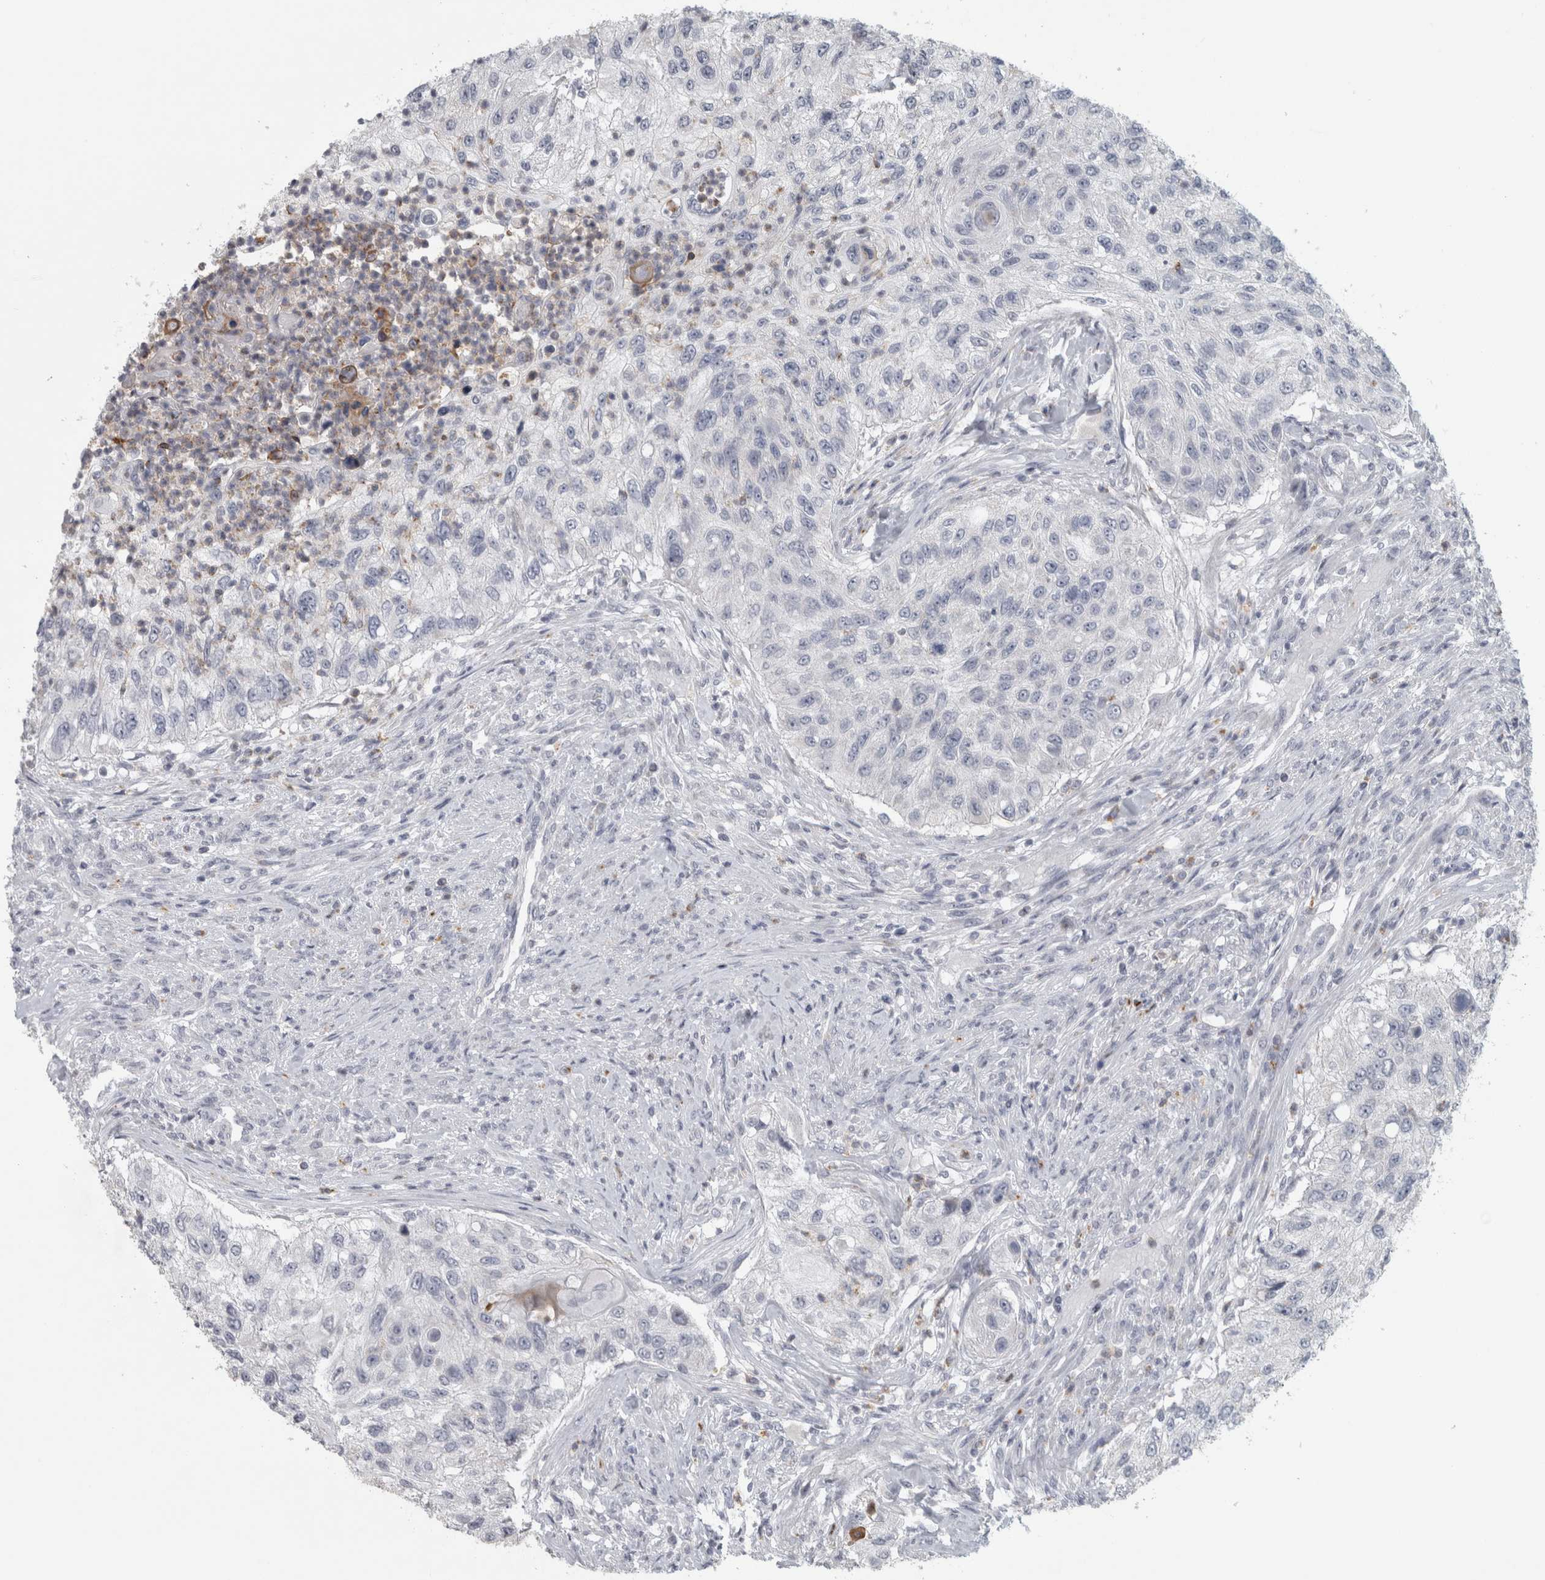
{"staining": {"intensity": "negative", "quantity": "none", "location": "none"}, "tissue": "urothelial cancer", "cell_type": "Tumor cells", "image_type": "cancer", "snomed": [{"axis": "morphology", "description": "Urothelial carcinoma, High grade"}, {"axis": "topography", "description": "Urinary bladder"}], "caption": "Protein analysis of urothelial carcinoma (high-grade) reveals no significant expression in tumor cells.", "gene": "PTPRN2", "patient": {"sex": "female", "age": 60}}